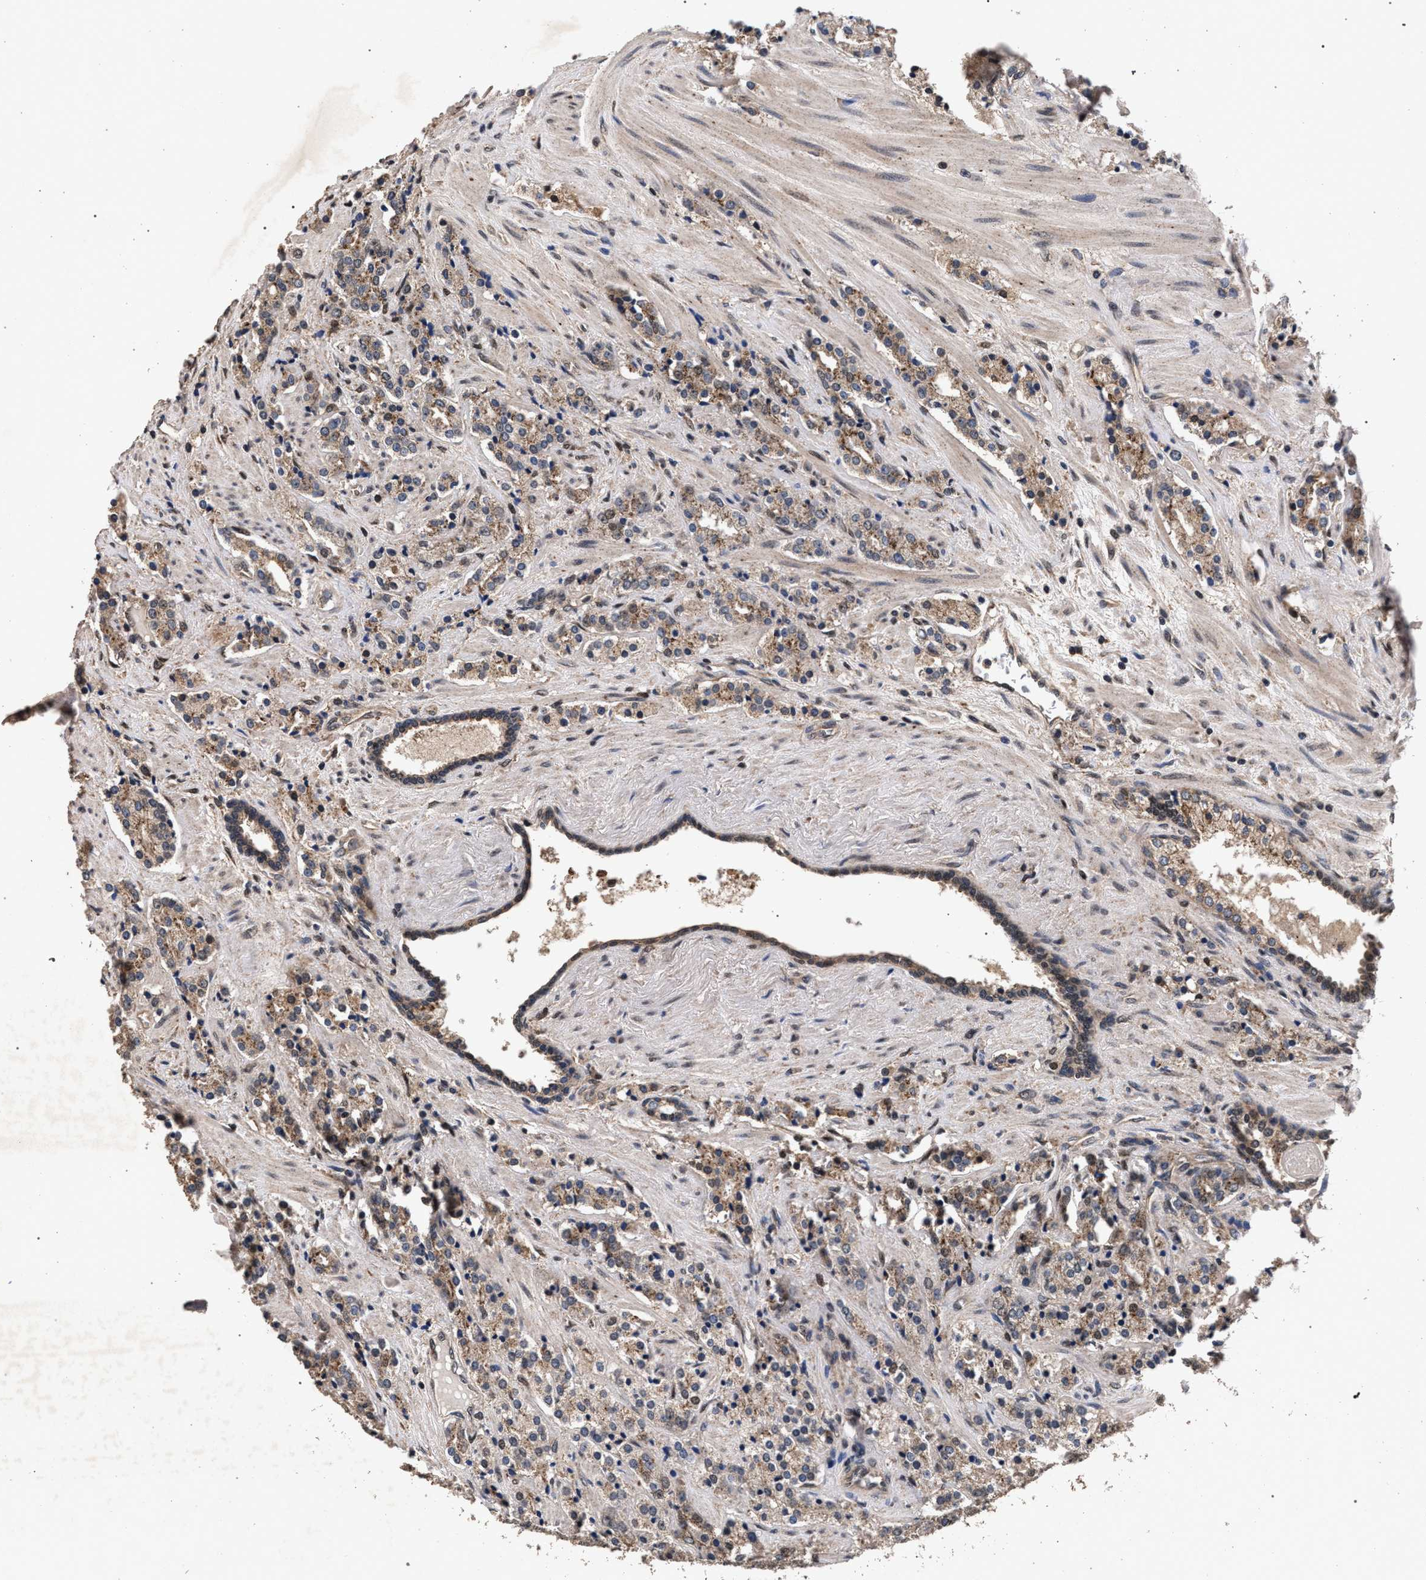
{"staining": {"intensity": "moderate", "quantity": ">75%", "location": "cytoplasmic/membranous,nuclear"}, "tissue": "prostate cancer", "cell_type": "Tumor cells", "image_type": "cancer", "snomed": [{"axis": "morphology", "description": "Adenocarcinoma, High grade"}, {"axis": "topography", "description": "Prostate"}], "caption": "DAB immunohistochemical staining of human prostate high-grade adenocarcinoma shows moderate cytoplasmic/membranous and nuclear protein expression in about >75% of tumor cells. (brown staining indicates protein expression, while blue staining denotes nuclei).", "gene": "ACOX1", "patient": {"sex": "male", "age": 71}}